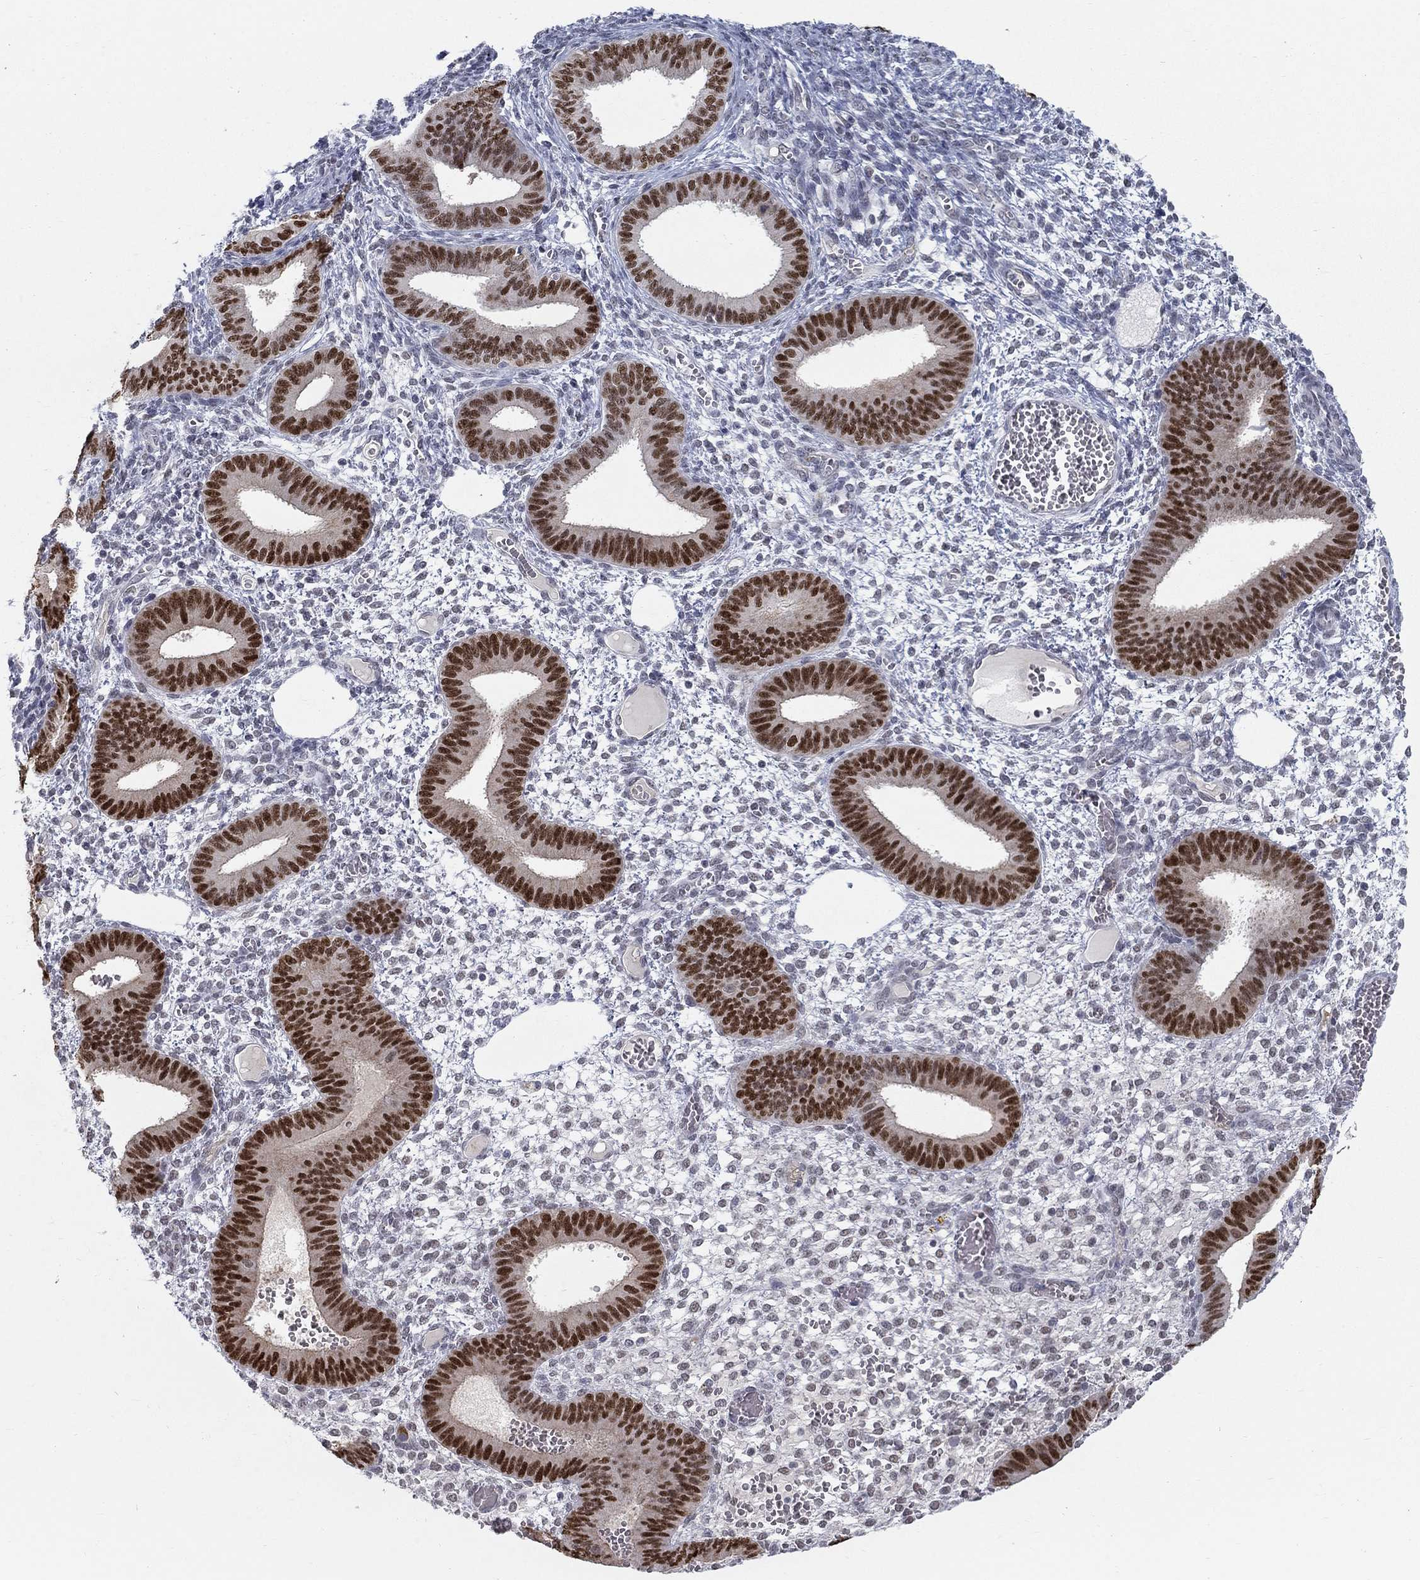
{"staining": {"intensity": "negative", "quantity": "none", "location": "none"}, "tissue": "endometrium", "cell_type": "Cells in endometrial stroma", "image_type": "normal", "snomed": [{"axis": "morphology", "description": "Normal tissue, NOS"}, {"axis": "topography", "description": "Endometrium"}], "caption": "IHC of unremarkable endometrium displays no staining in cells in endometrial stroma. Brightfield microscopy of immunohistochemistry (IHC) stained with DAB (3,3'-diaminobenzidine) (brown) and hematoxylin (blue), captured at high magnification.", "gene": "GCFC2", "patient": {"sex": "female", "age": 42}}